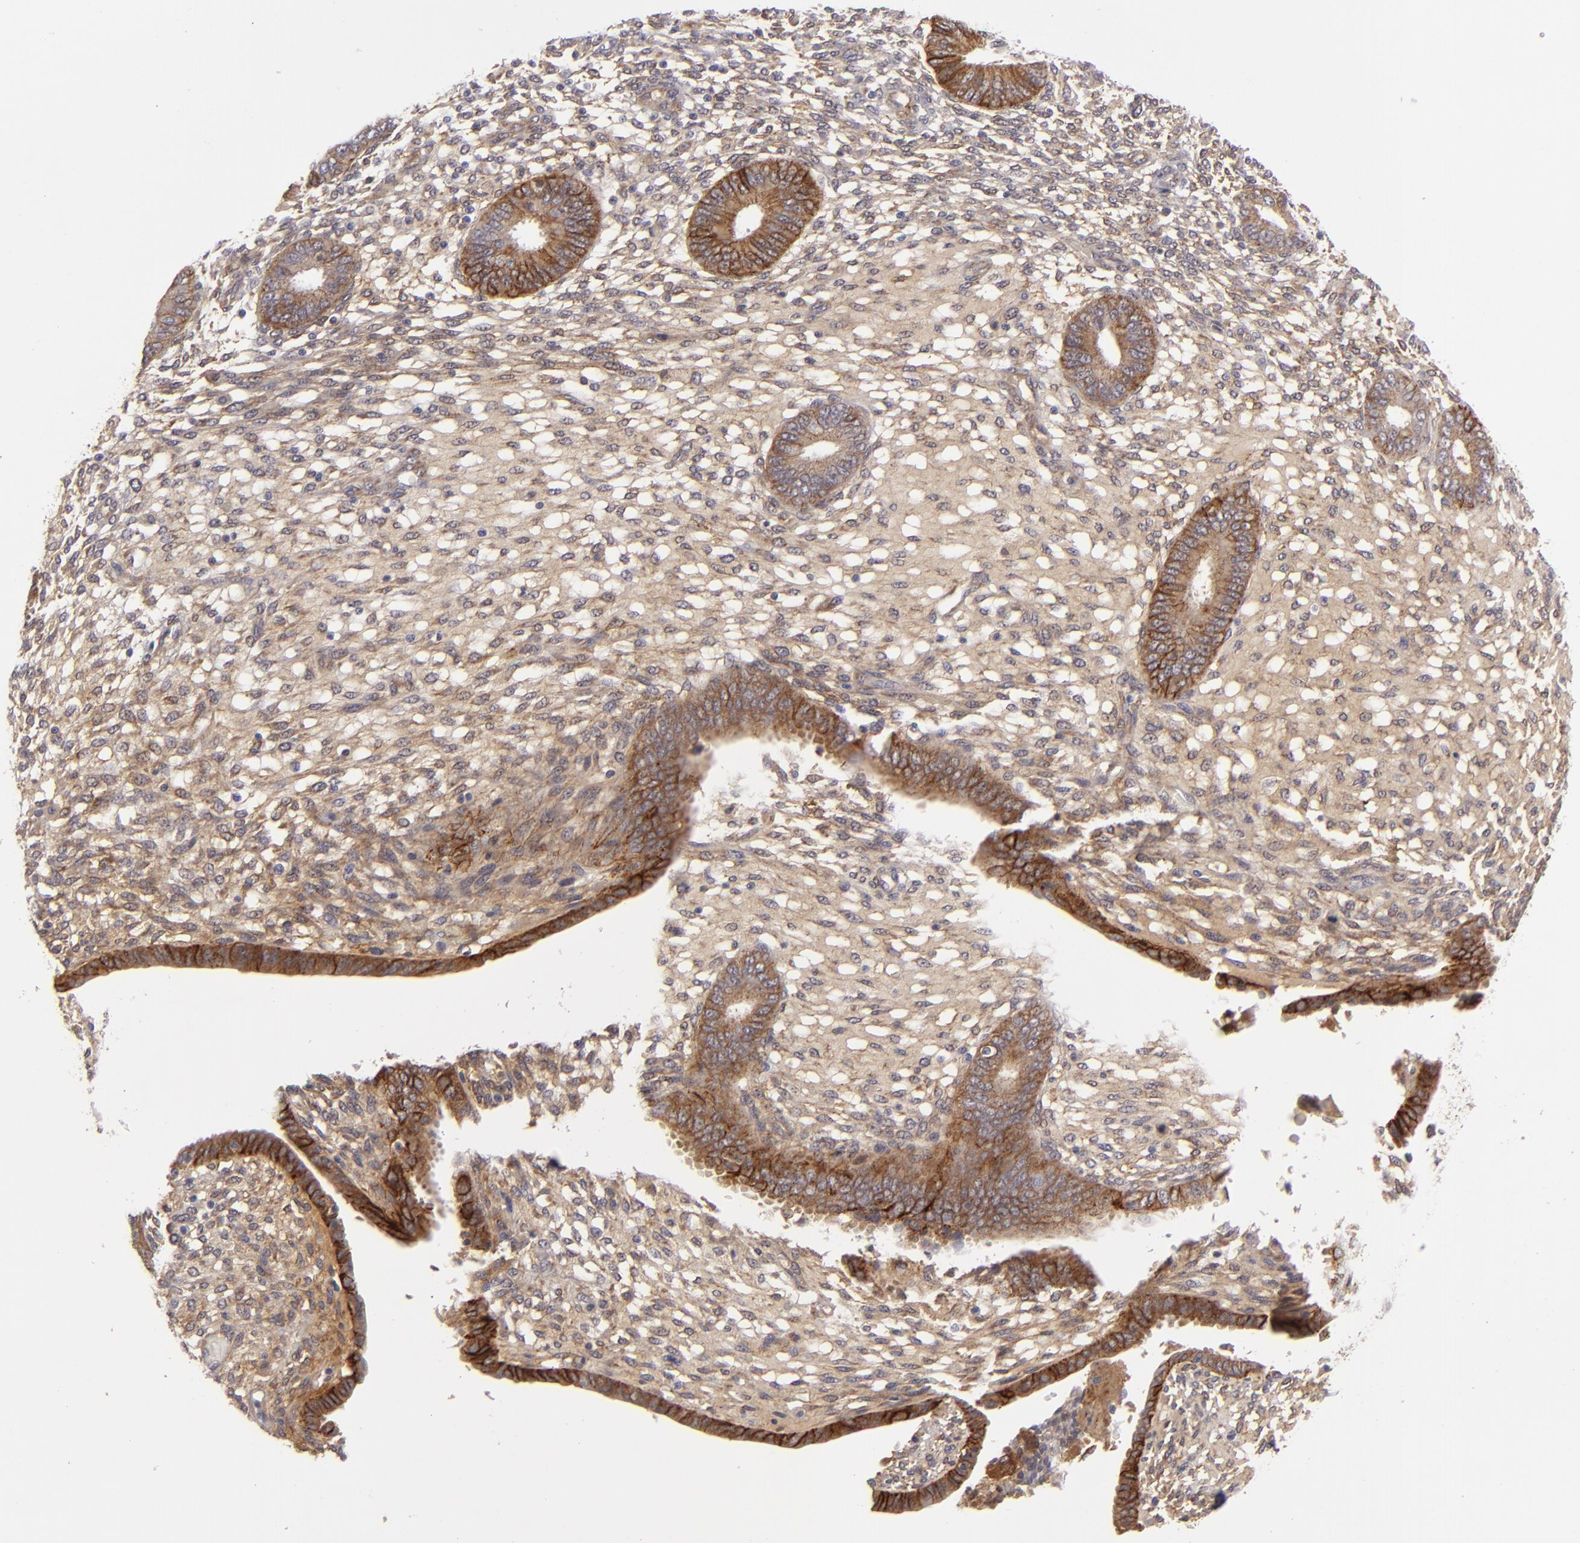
{"staining": {"intensity": "negative", "quantity": "none", "location": "none"}, "tissue": "endometrium", "cell_type": "Cells in endometrial stroma", "image_type": "normal", "snomed": [{"axis": "morphology", "description": "Normal tissue, NOS"}, {"axis": "topography", "description": "Endometrium"}], "caption": "Benign endometrium was stained to show a protein in brown. There is no significant staining in cells in endometrial stroma. (Stains: DAB immunohistochemistry (IHC) with hematoxylin counter stain, Microscopy: brightfield microscopy at high magnification).", "gene": "ALCAM", "patient": {"sex": "female", "age": 42}}